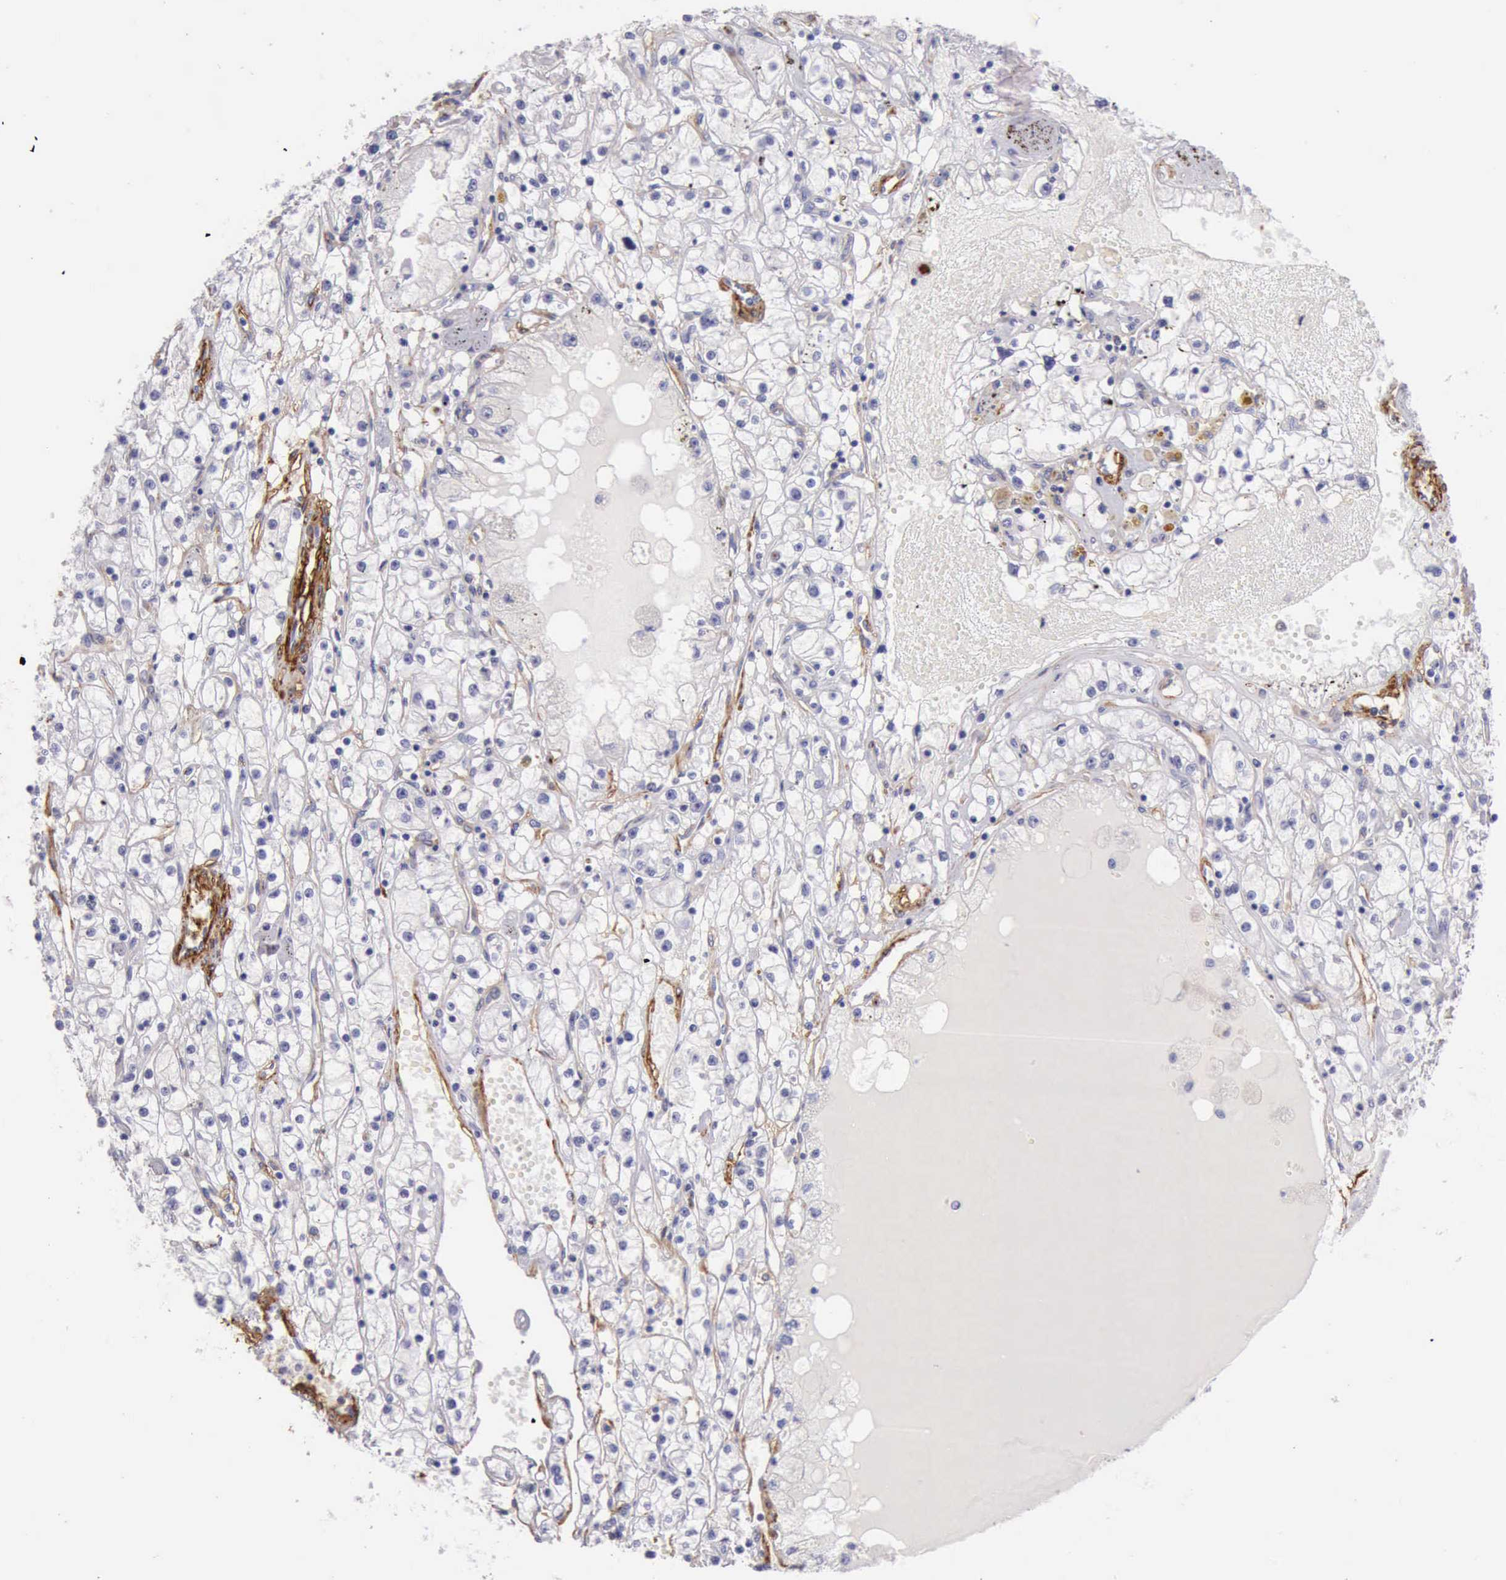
{"staining": {"intensity": "negative", "quantity": "none", "location": "none"}, "tissue": "renal cancer", "cell_type": "Tumor cells", "image_type": "cancer", "snomed": [{"axis": "morphology", "description": "Adenocarcinoma, NOS"}, {"axis": "topography", "description": "Kidney"}], "caption": "Immunohistochemistry micrograph of human renal cancer (adenocarcinoma) stained for a protein (brown), which demonstrates no positivity in tumor cells.", "gene": "AOC3", "patient": {"sex": "male", "age": 56}}